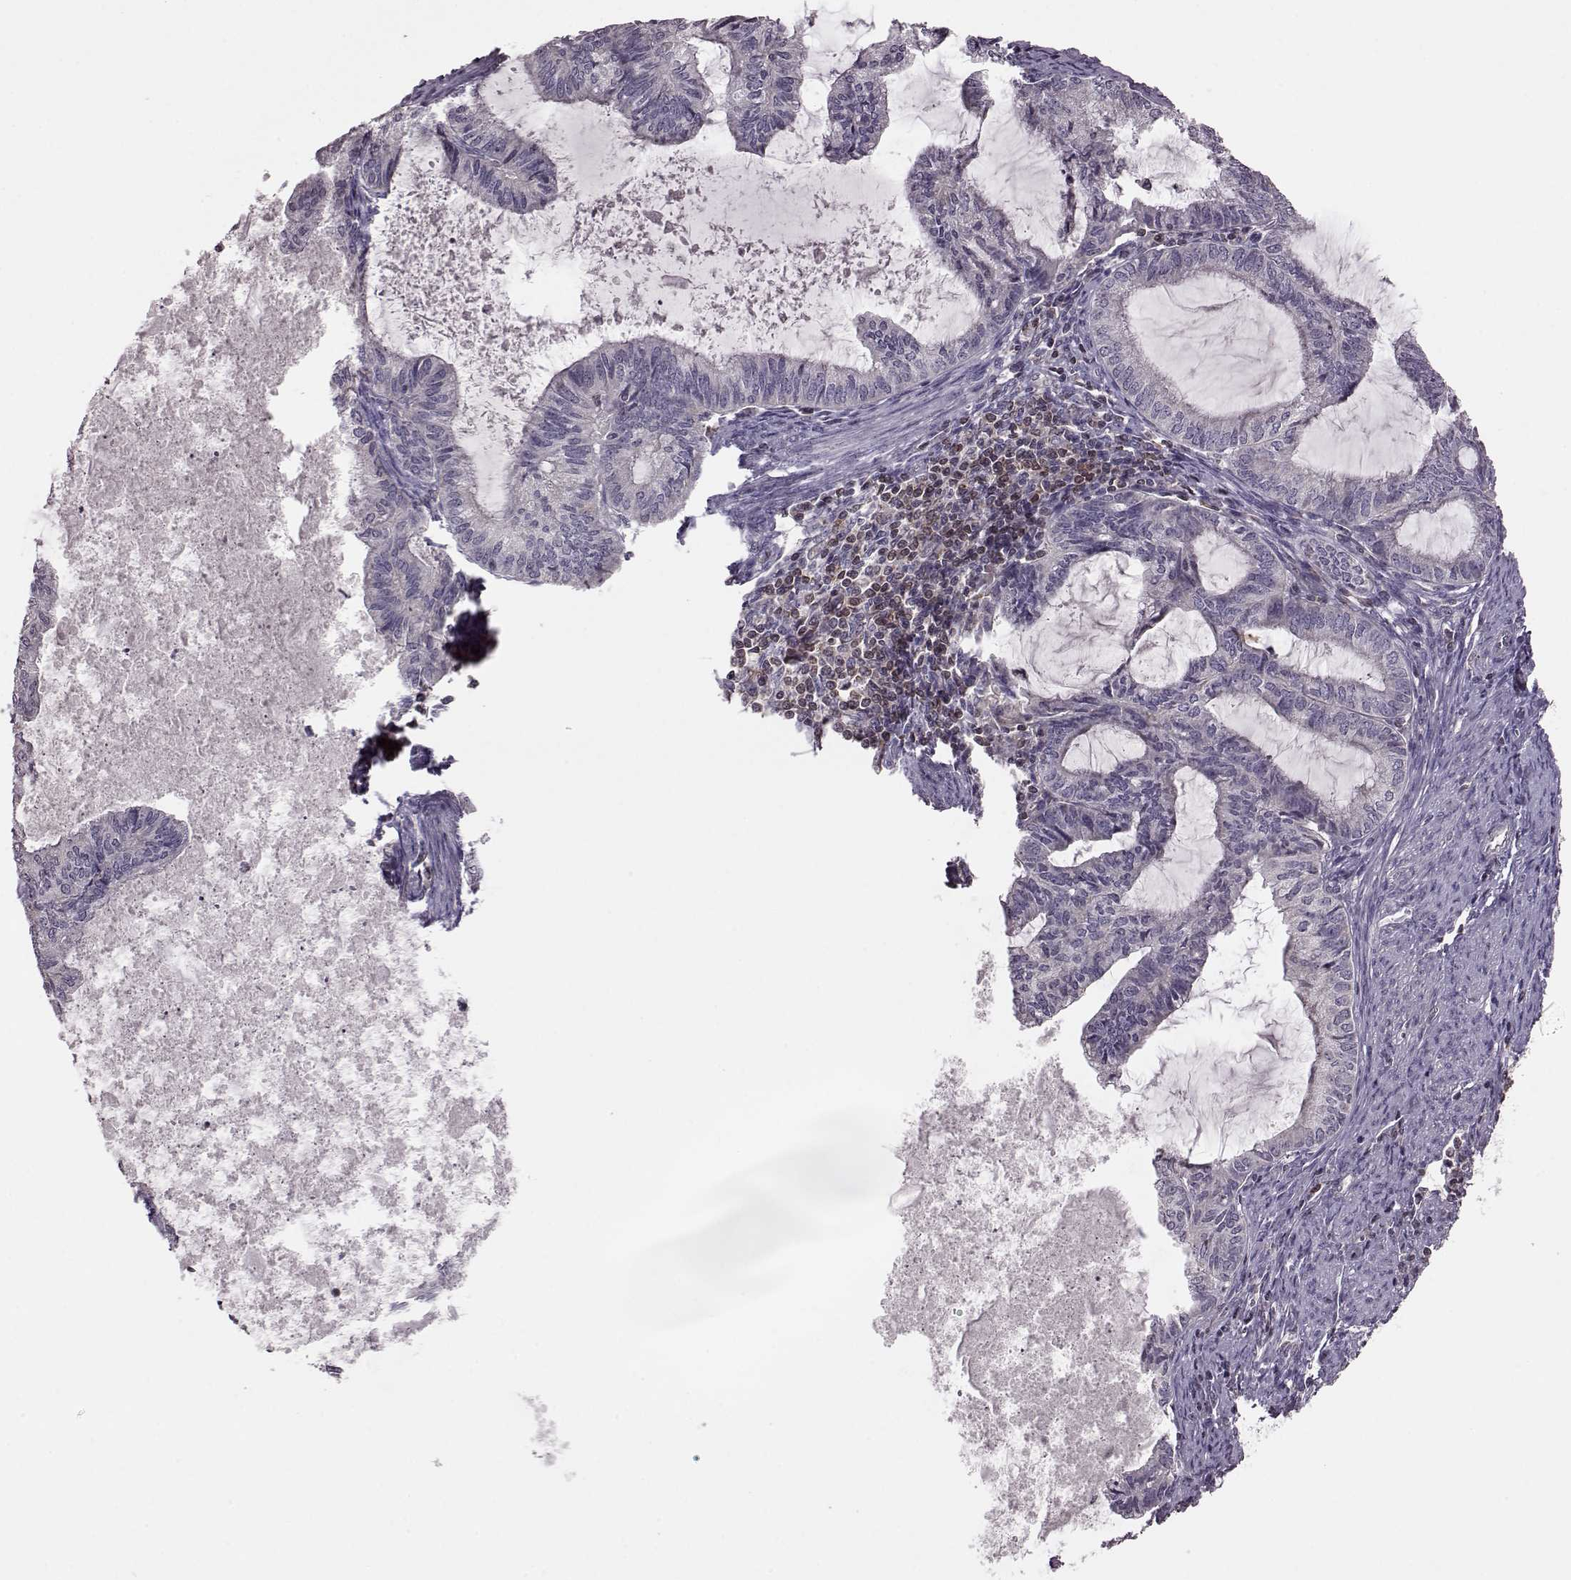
{"staining": {"intensity": "negative", "quantity": "none", "location": "none"}, "tissue": "endometrial cancer", "cell_type": "Tumor cells", "image_type": "cancer", "snomed": [{"axis": "morphology", "description": "Adenocarcinoma, NOS"}, {"axis": "topography", "description": "Endometrium"}], "caption": "Tumor cells show no significant protein staining in endometrial cancer (adenocarcinoma). (DAB IHC visualized using brightfield microscopy, high magnification).", "gene": "CDC42SE1", "patient": {"sex": "female", "age": 86}}